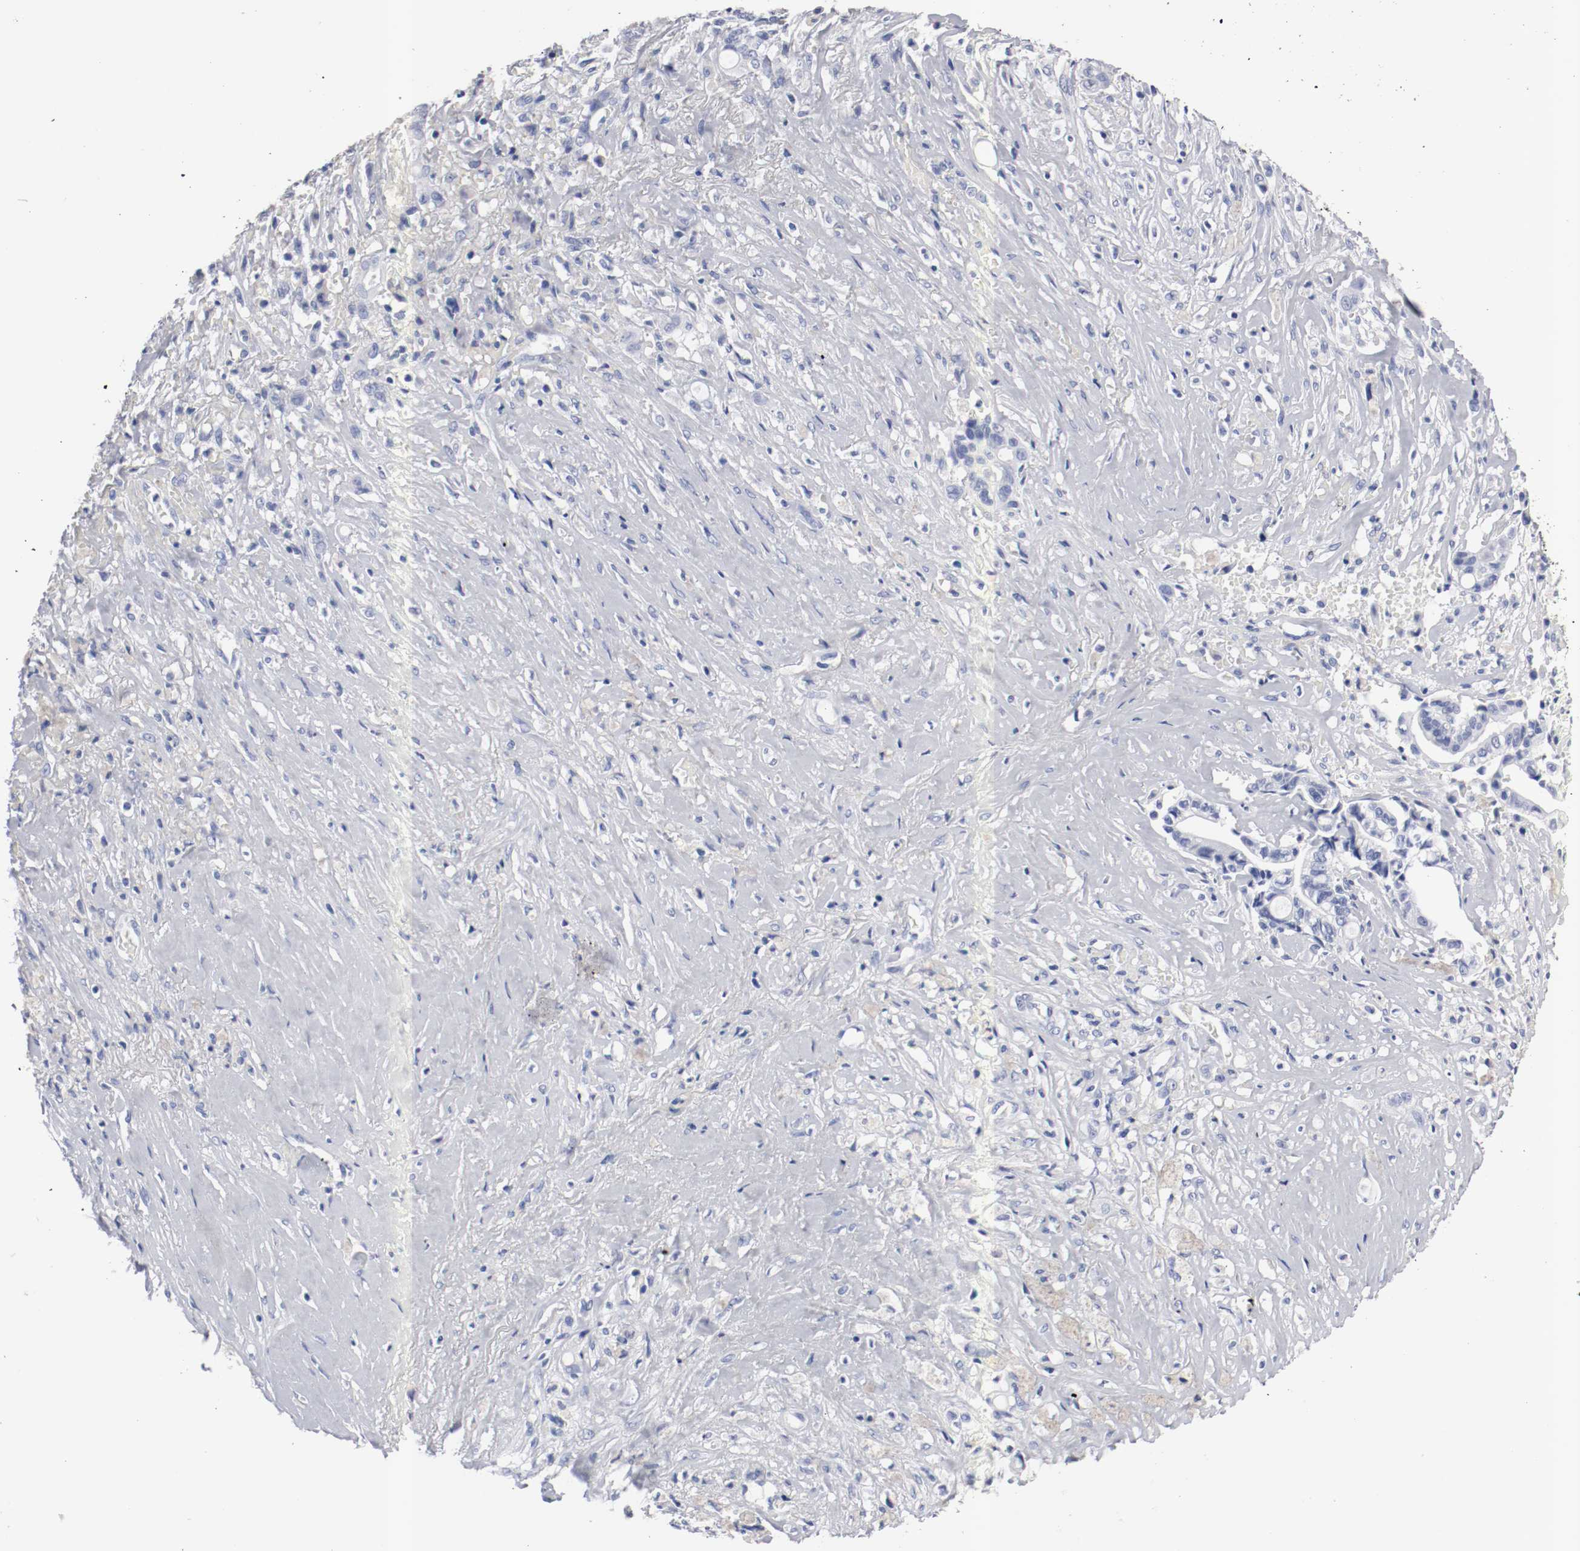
{"staining": {"intensity": "negative", "quantity": "none", "location": "none"}, "tissue": "liver cancer", "cell_type": "Tumor cells", "image_type": "cancer", "snomed": [{"axis": "morphology", "description": "Cholangiocarcinoma"}, {"axis": "topography", "description": "Liver"}], "caption": "Liver cancer (cholangiocarcinoma) was stained to show a protein in brown. There is no significant staining in tumor cells.", "gene": "GAD1", "patient": {"sex": "female", "age": 70}}